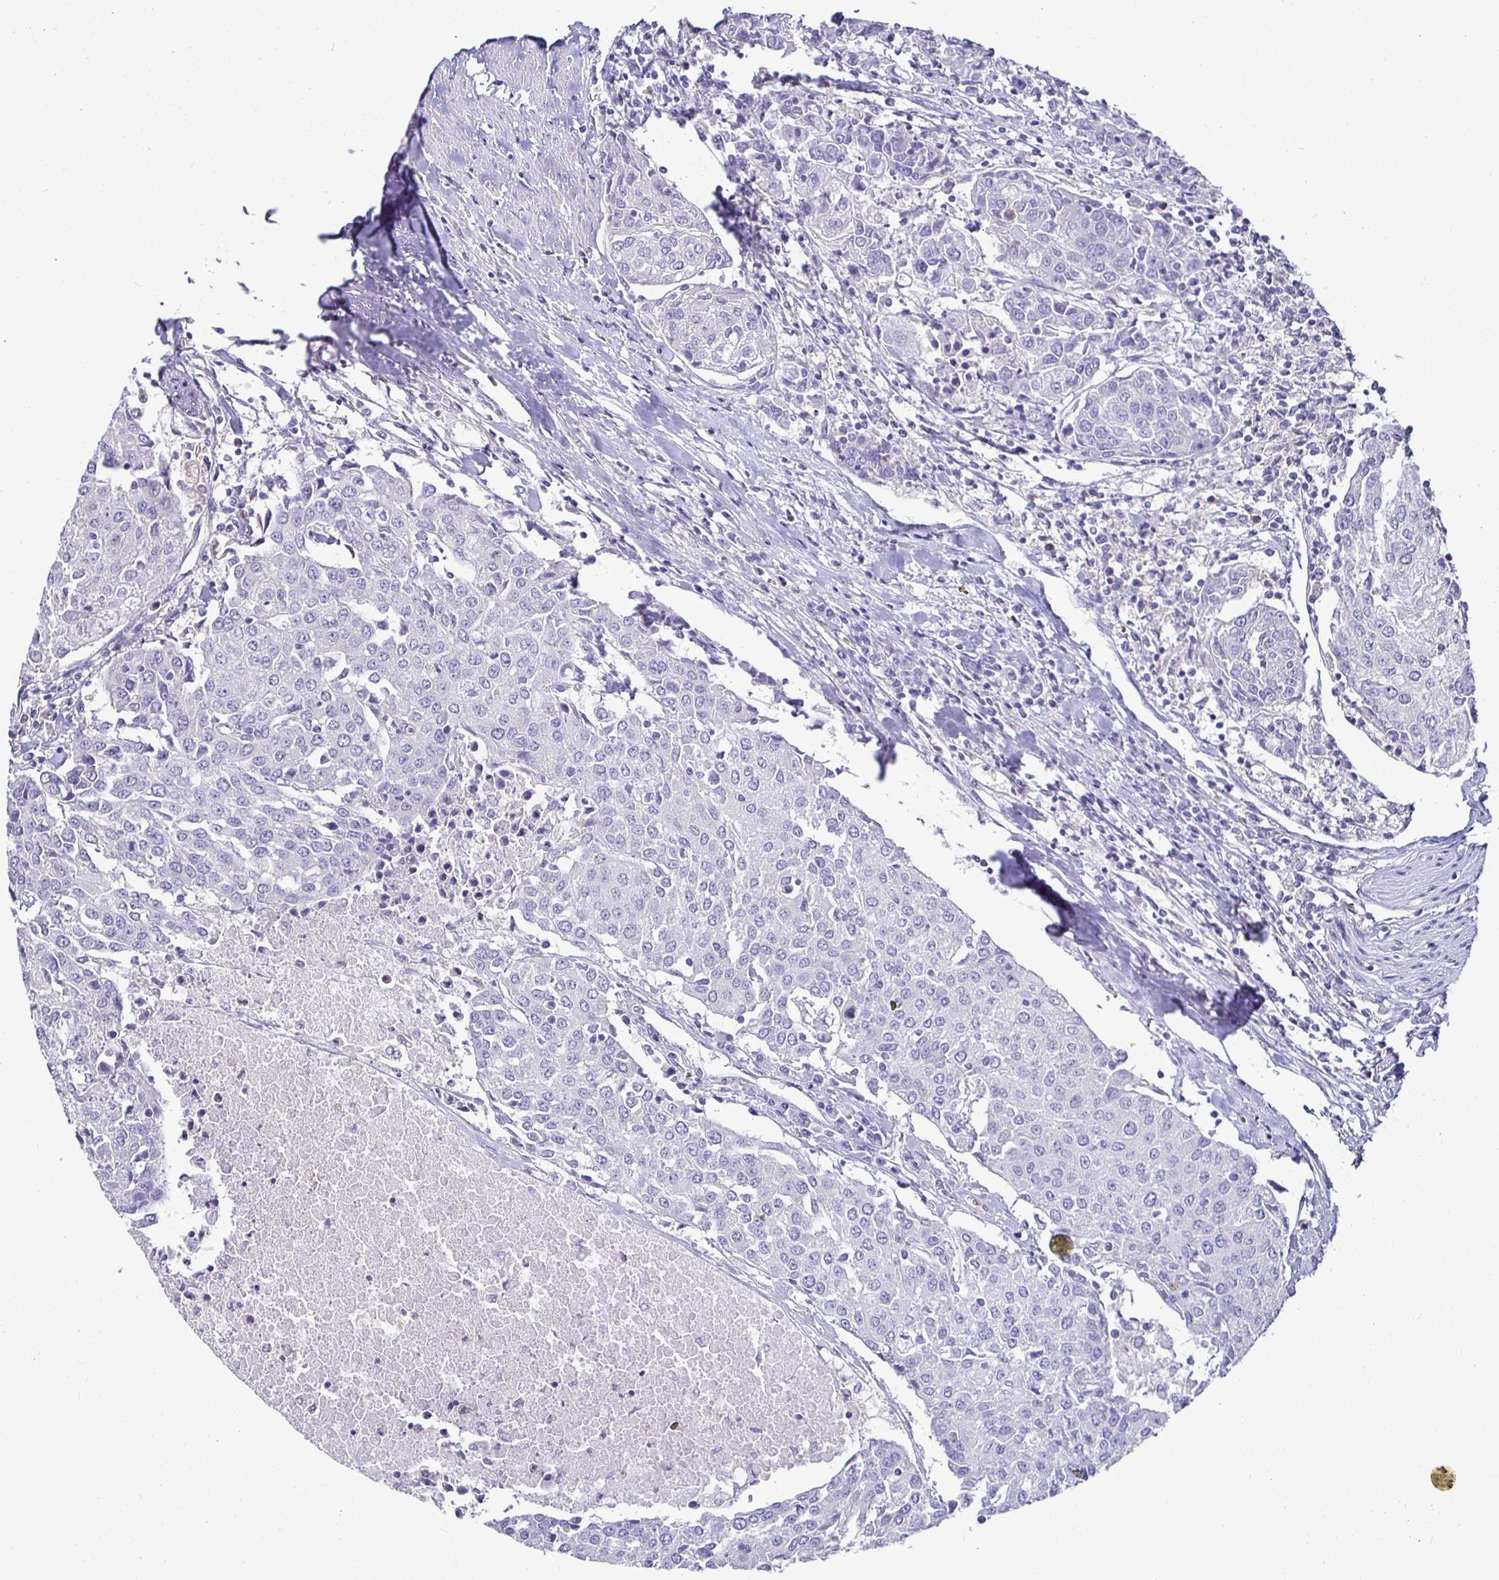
{"staining": {"intensity": "negative", "quantity": "none", "location": "none"}, "tissue": "urothelial cancer", "cell_type": "Tumor cells", "image_type": "cancer", "snomed": [{"axis": "morphology", "description": "Urothelial carcinoma, High grade"}, {"axis": "topography", "description": "Urinary bladder"}], "caption": "A micrograph of human urothelial cancer is negative for staining in tumor cells.", "gene": "SIRPA", "patient": {"sex": "female", "age": 85}}